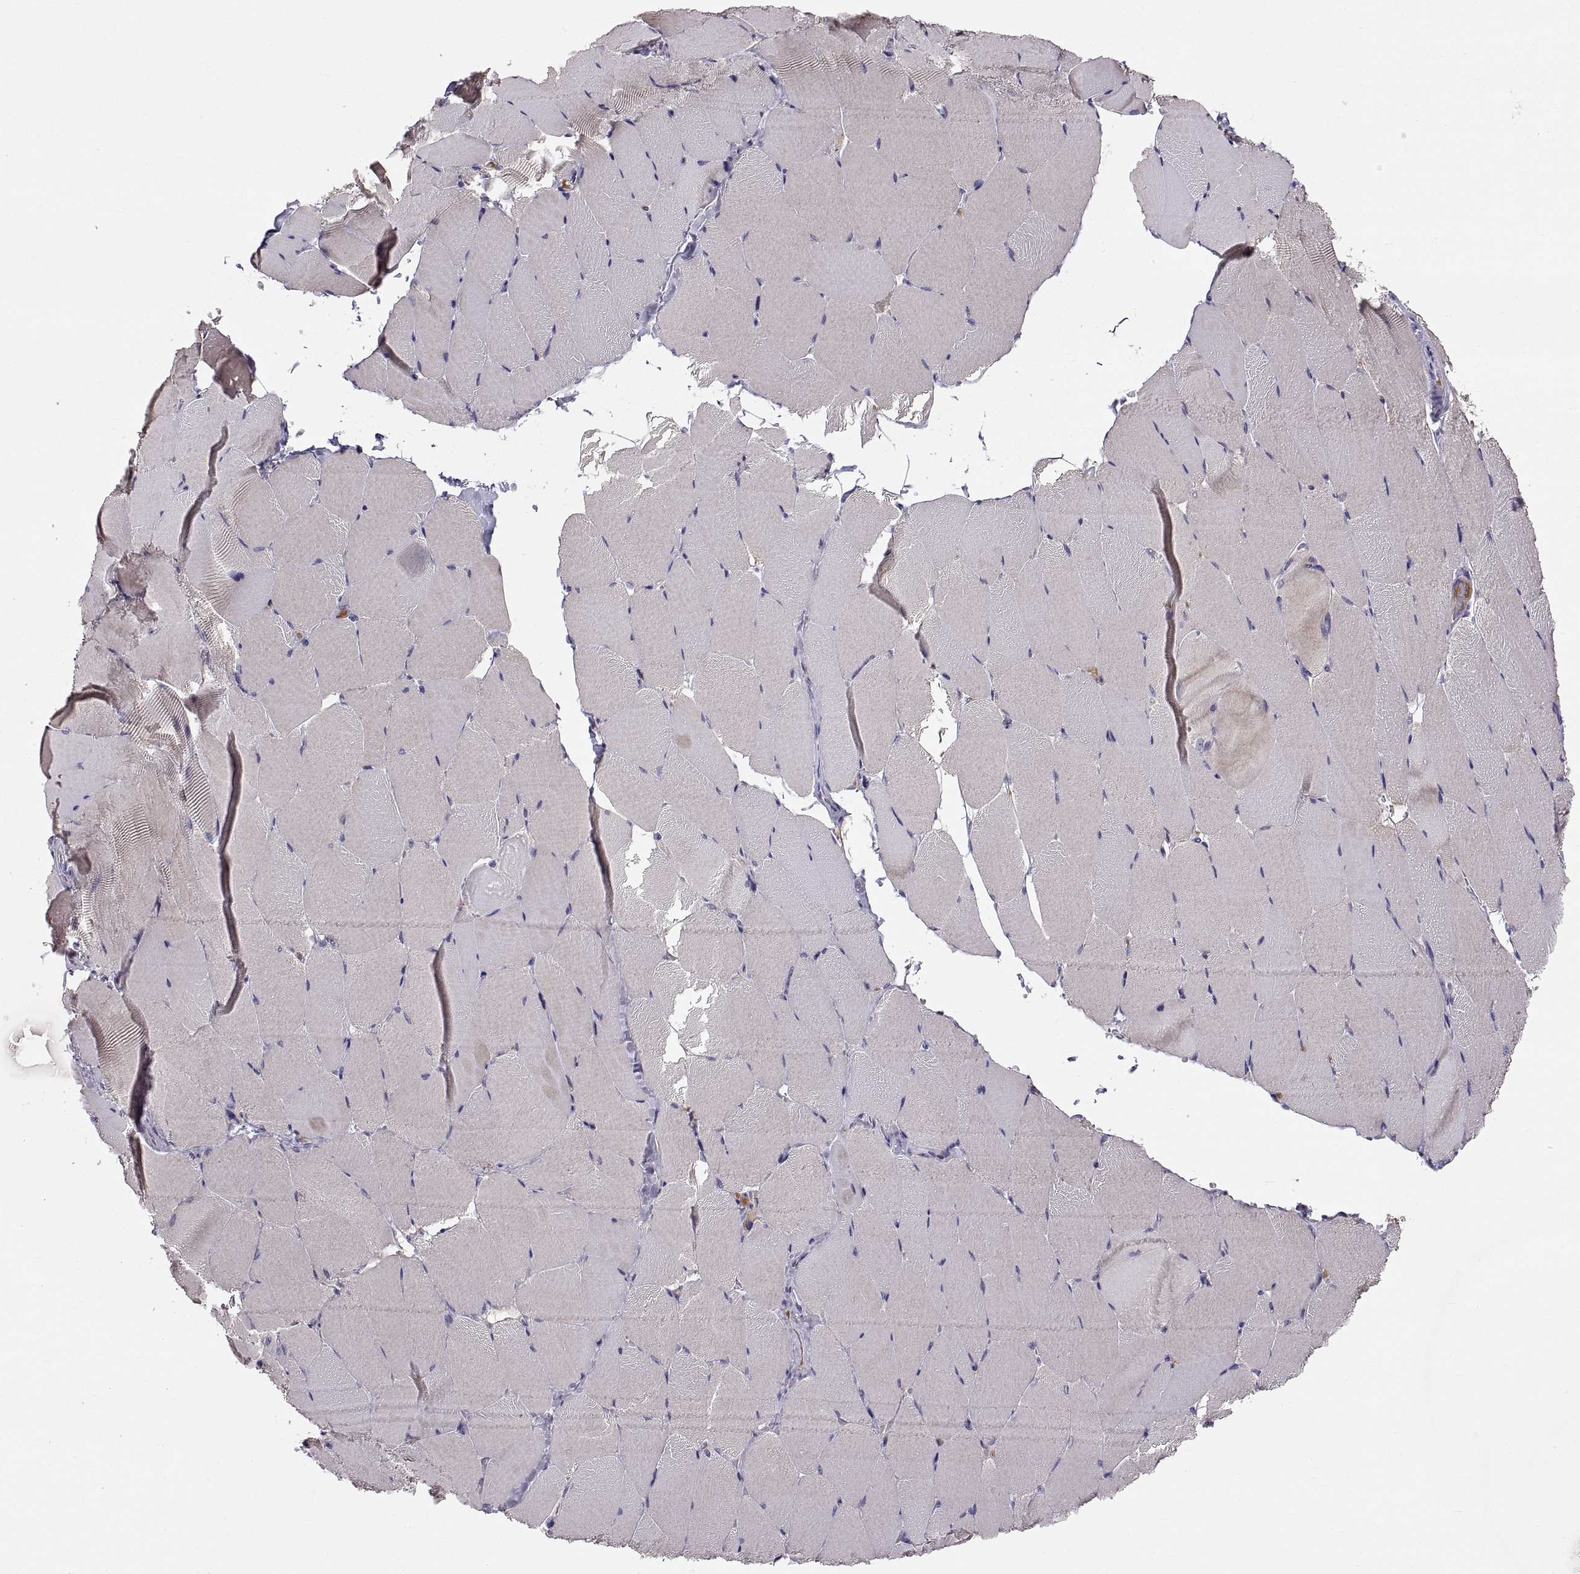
{"staining": {"intensity": "negative", "quantity": "none", "location": "none"}, "tissue": "skeletal muscle", "cell_type": "Myocytes", "image_type": "normal", "snomed": [{"axis": "morphology", "description": "Normal tissue, NOS"}, {"axis": "topography", "description": "Skeletal muscle"}], "caption": "Image shows no significant protein expression in myocytes of normal skeletal muscle. The staining was performed using DAB to visualize the protein expression in brown, while the nuclei were stained in blue with hematoxylin (Magnification: 20x).", "gene": "ADAM32", "patient": {"sex": "female", "age": 37}}